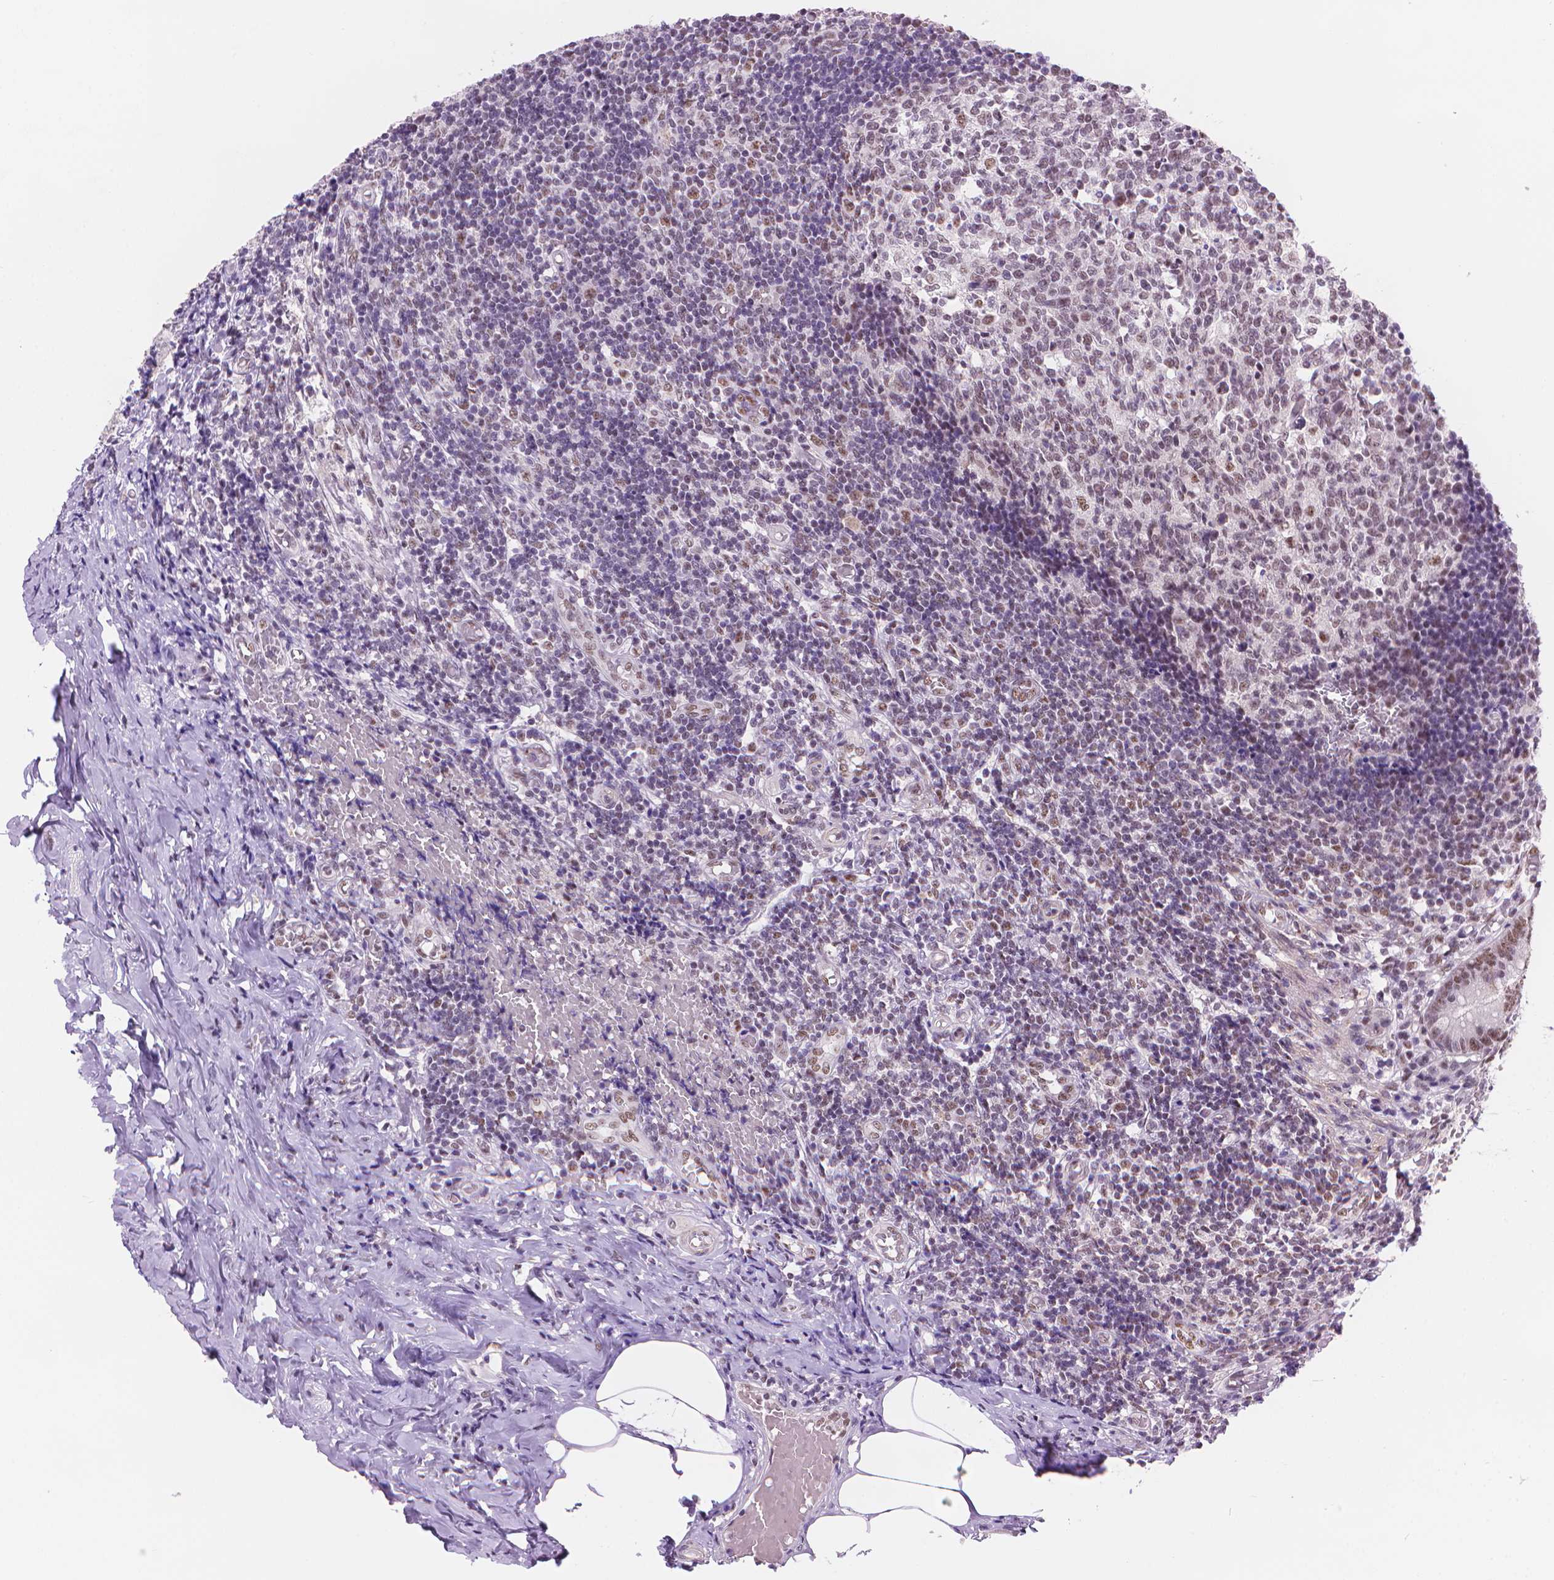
{"staining": {"intensity": "moderate", "quantity": ">75%", "location": "nuclear"}, "tissue": "appendix", "cell_type": "Glandular cells", "image_type": "normal", "snomed": [{"axis": "morphology", "description": "Normal tissue, NOS"}, {"axis": "topography", "description": "Appendix"}], "caption": "Immunohistochemistry (IHC) micrograph of benign appendix: human appendix stained using immunohistochemistry (IHC) shows medium levels of moderate protein expression localized specifically in the nuclear of glandular cells, appearing as a nuclear brown color.", "gene": "UBN1", "patient": {"sex": "female", "age": 32}}